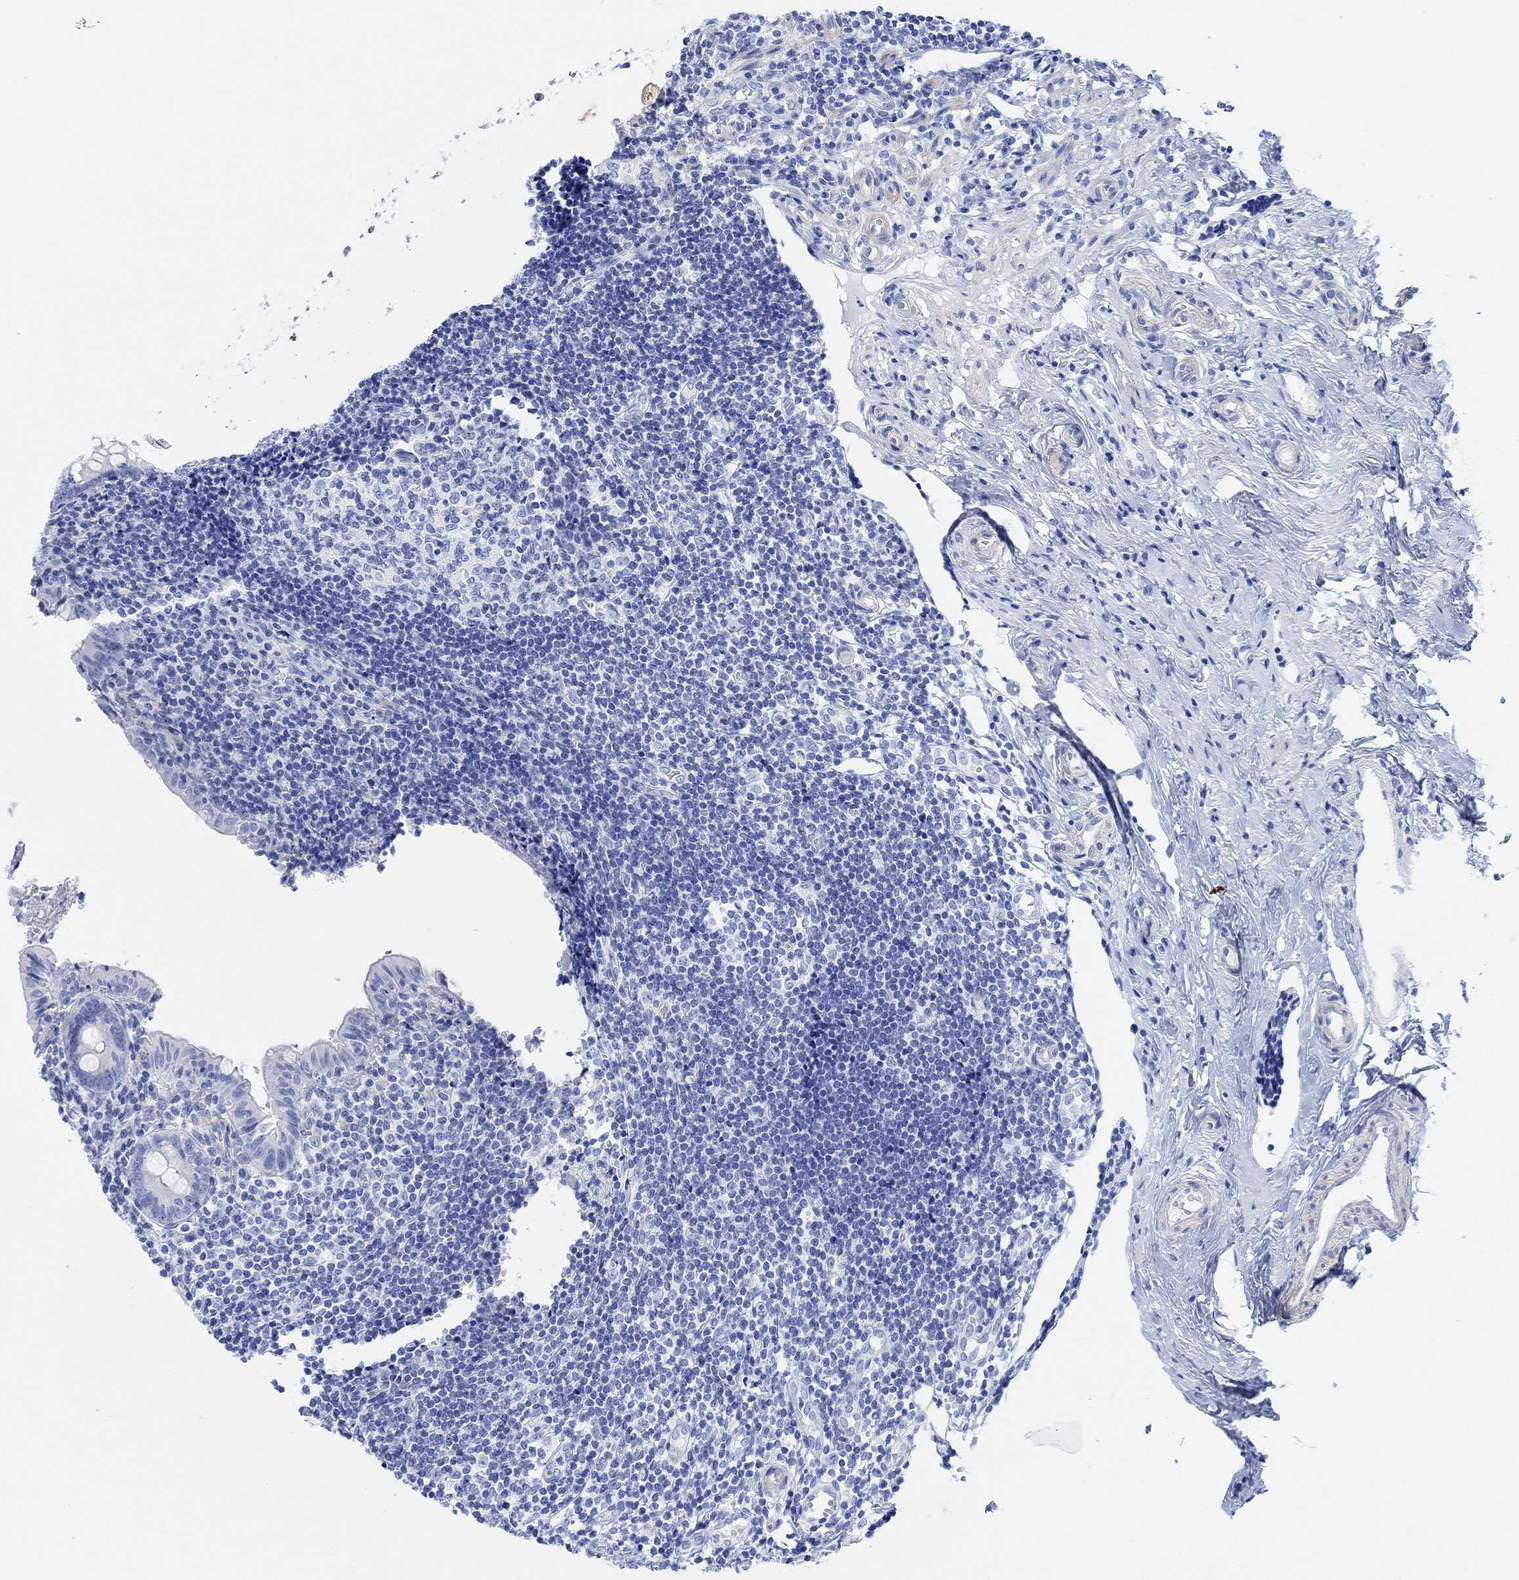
{"staining": {"intensity": "negative", "quantity": "none", "location": "none"}, "tissue": "appendix", "cell_type": "Glandular cells", "image_type": "normal", "snomed": [{"axis": "morphology", "description": "Normal tissue, NOS"}, {"axis": "topography", "description": "Appendix"}], "caption": "Appendix stained for a protein using immunohistochemistry exhibits no expression glandular cells.", "gene": "ANKRD33", "patient": {"sex": "female", "age": 23}}